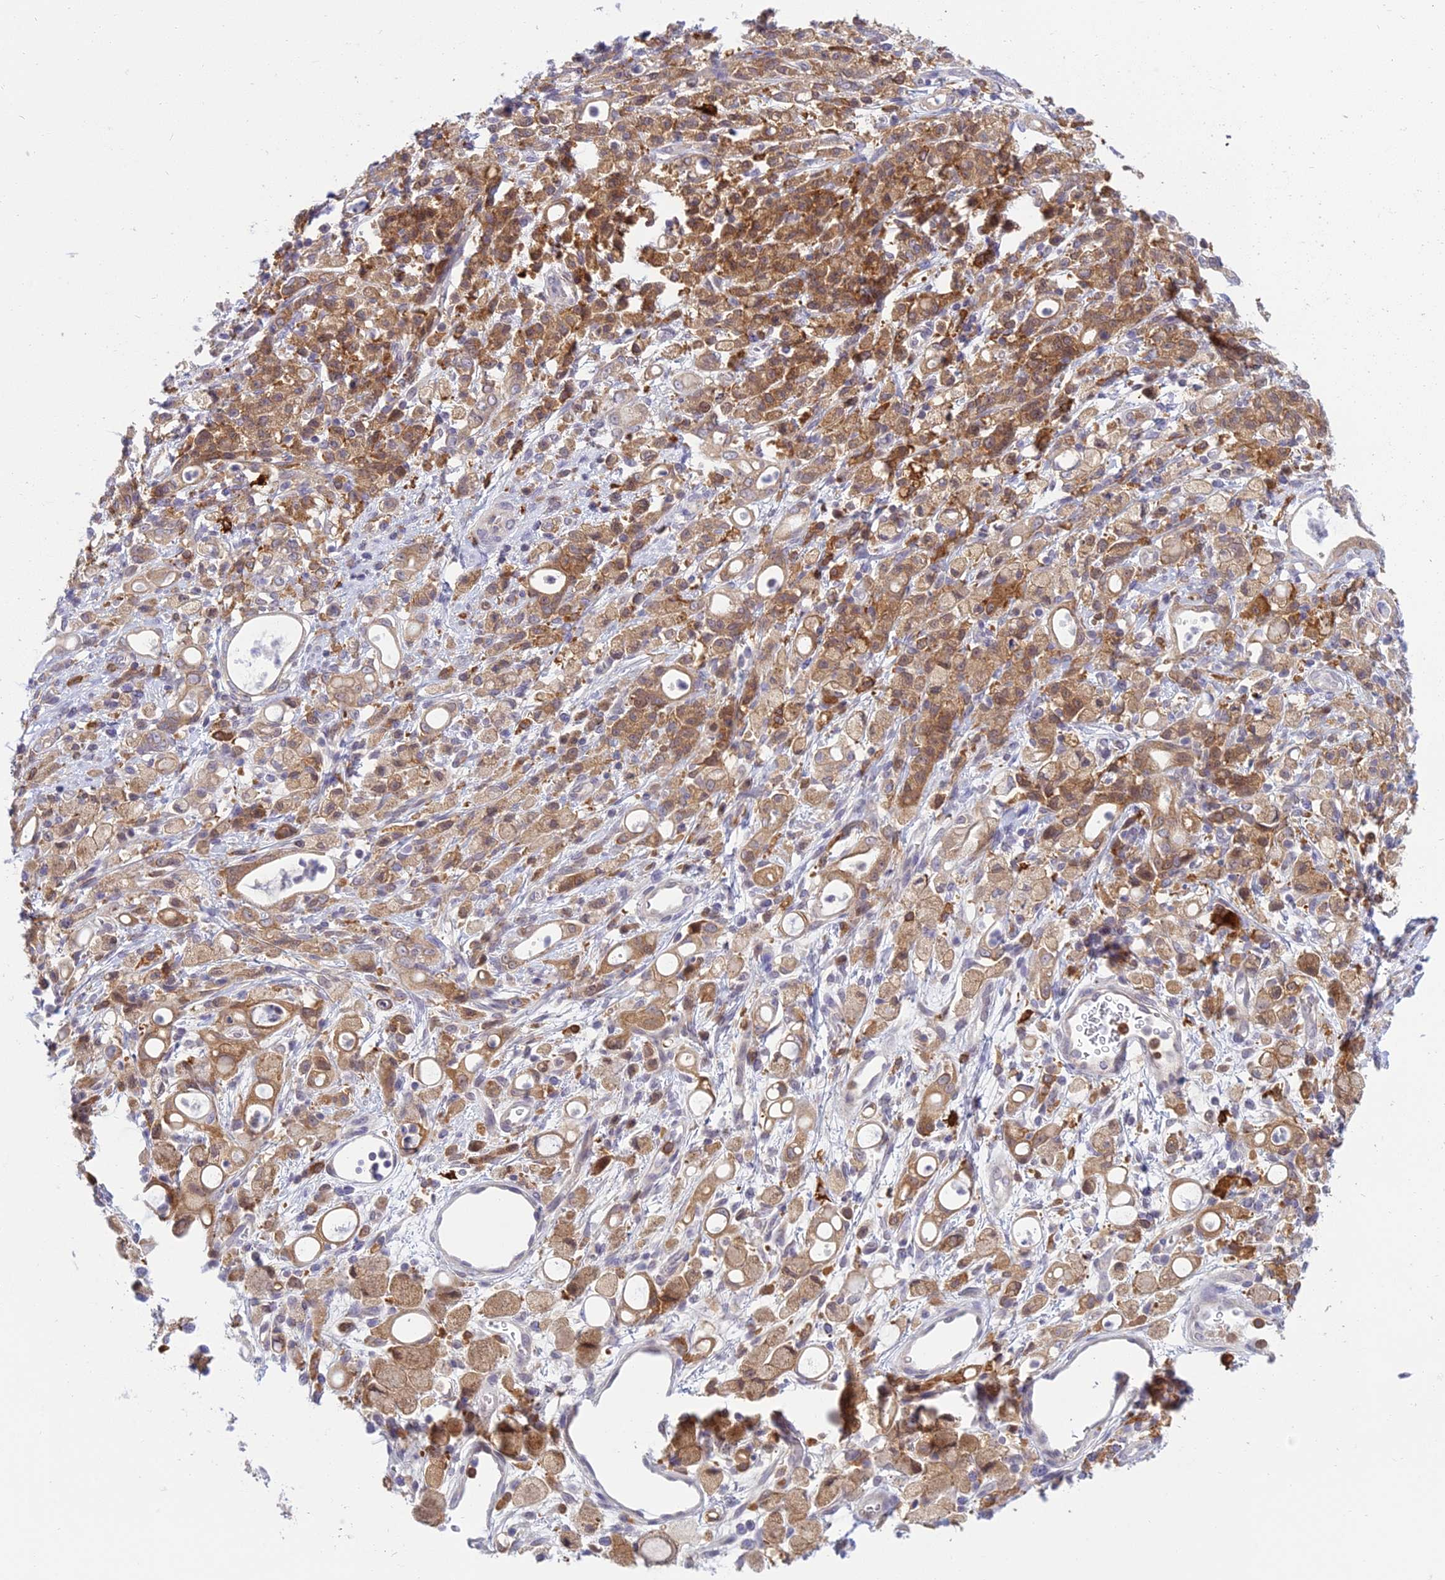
{"staining": {"intensity": "moderate", "quantity": ">75%", "location": "cytoplasmic/membranous"}, "tissue": "stomach cancer", "cell_type": "Tumor cells", "image_type": "cancer", "snomed": [{"axis": "morphology", "description": "Adenocarcinoma, NOS"}, {"axis": "topography", "description": "Stomach"}], "caption": "Protein staining reveals moderate cytoplasmic/membranous staining in approximately >75% of tumor cells in stomach cancer. (IHC, brightfield microscopy, high magnification).", "gene": "UBE2G1", "patient": {"sex": "female", "age": 60}}